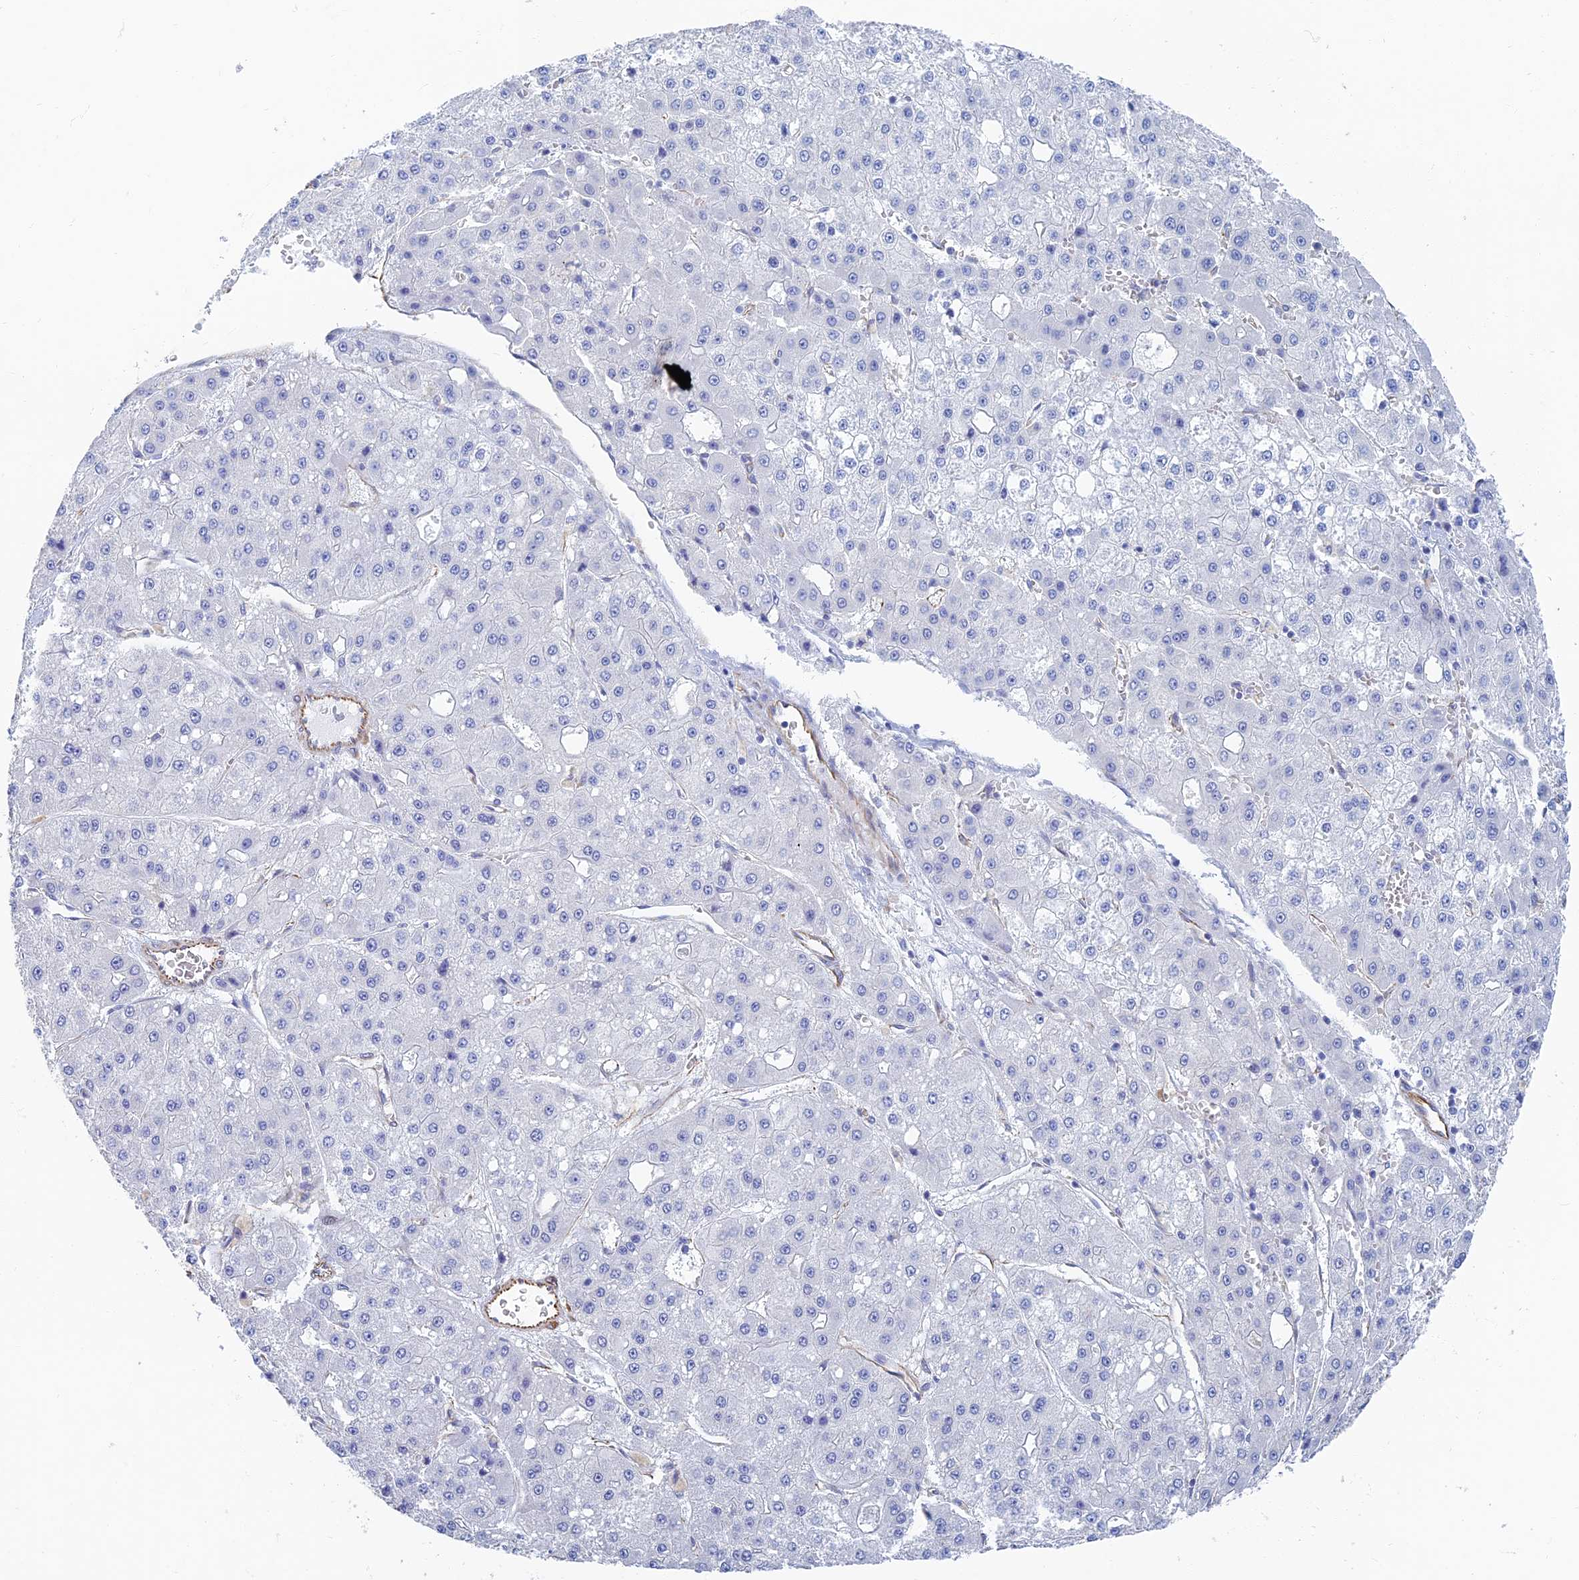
{"staining": {"intensity": "negative", "quantity": "none", "location": "none"}, "tissue": "liver cancer", "cell_type": "Tumor cells", "image_type": "cancer", "snomed": [{"axis": "morphology", "description": "Carcinoma, Hepatocellular, NOS"}, {"axis": "topography", "description": "Liver"}], "caption": "High power microscopy histopathology image of an IHC micrograph of liver cancer (hepatocellular carcinoma), revealing no significant positivity in tumor cells. The staining was performed using DAB to visualize the protein expression in brown, while the nuclei were stained in blue with hematoxylin (Magnification: 20x).", "gene": "RMC1", "patient": {"sex": "male", "age": 47}}